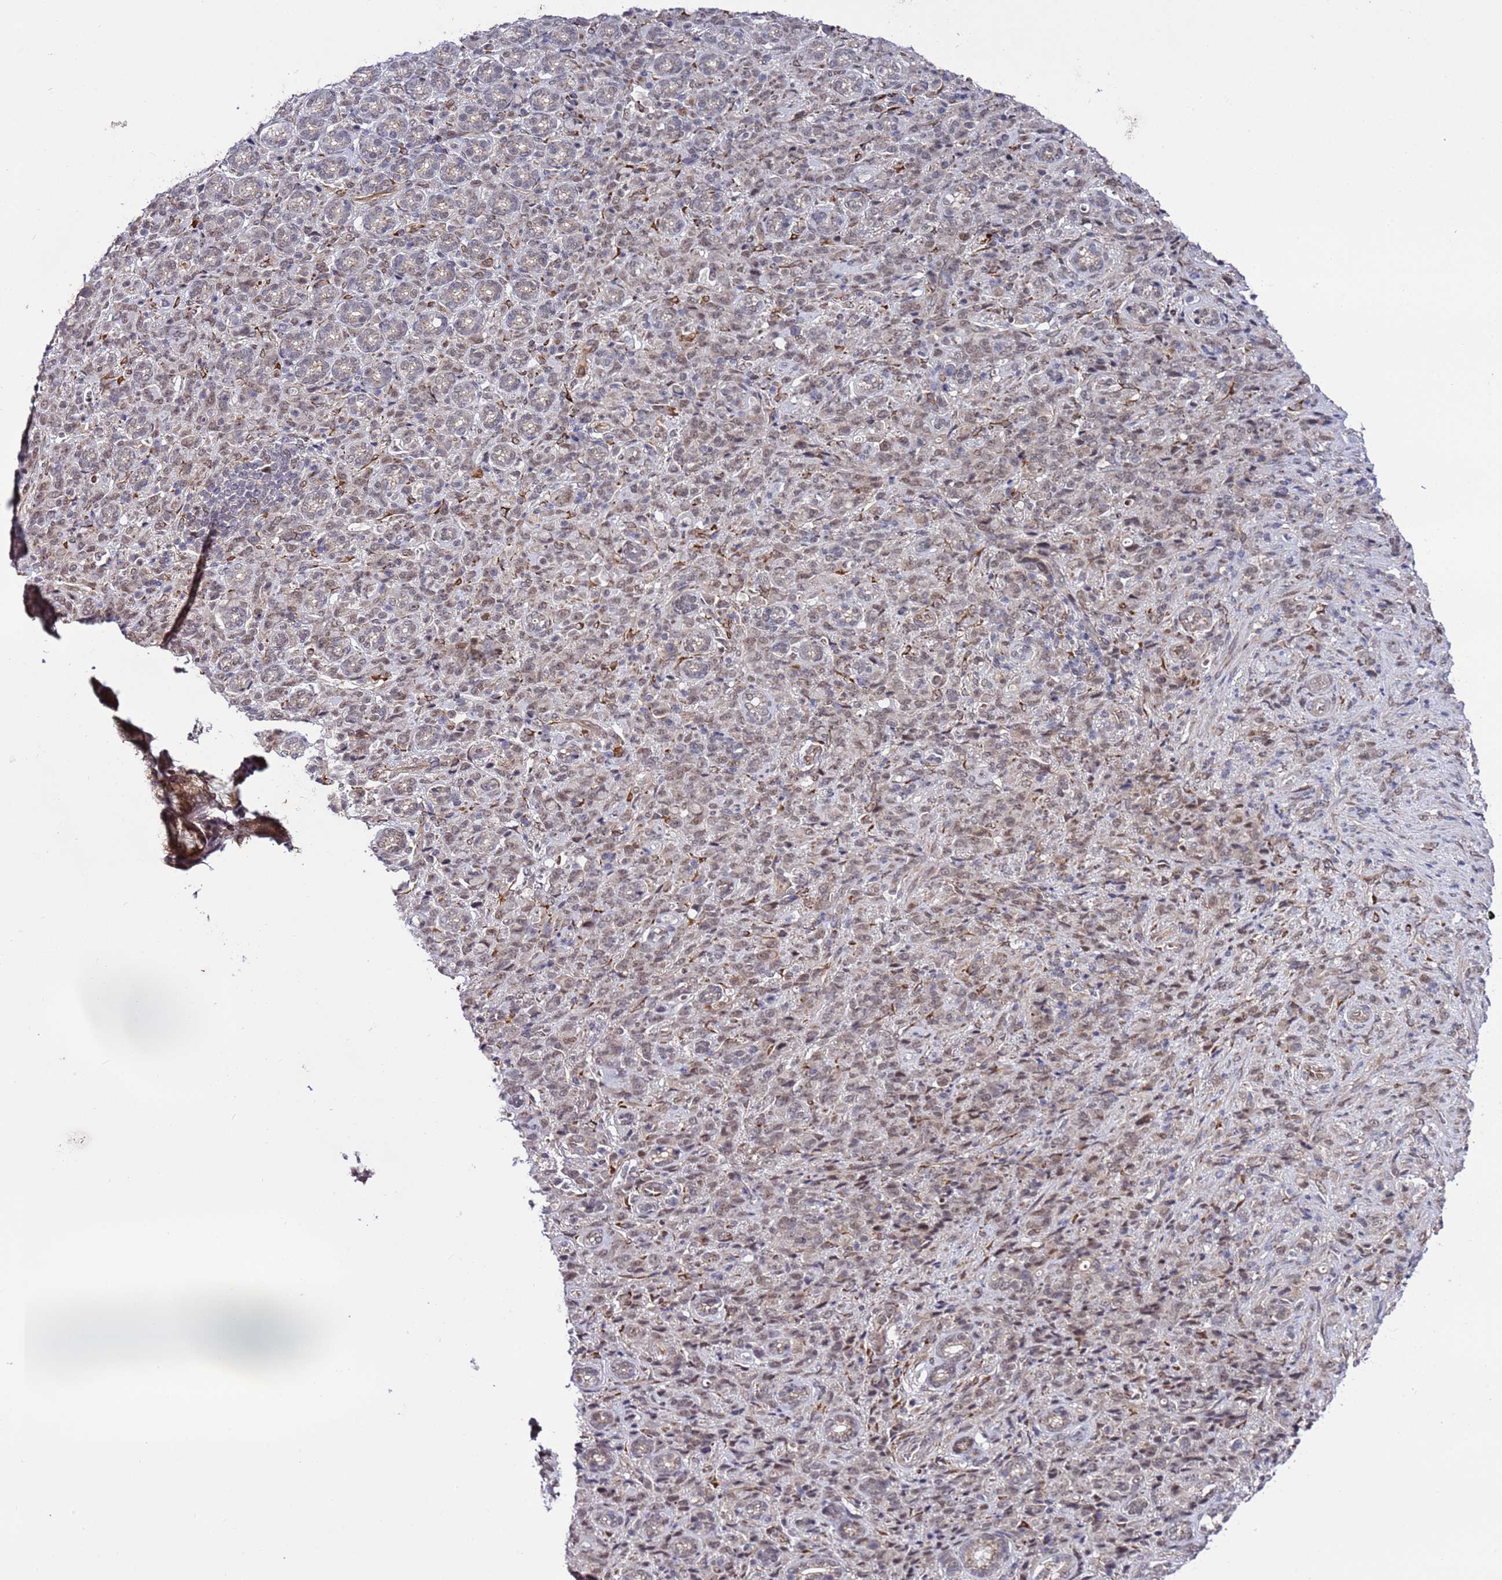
{"staining": {"intensity": "negative", "quantity": "none", "location": "none"}, "tissue": "stomach cancer", "cell_type": "Tumor cells", "image_type": "cancer", "snomed": [{"axis": "morphology", "description": "Adenocarcinoma, NOS"}, {"axis": "topography", "description": "Stomach"}], "caption": "IHC micrograph of stomach cancer stained for a protein (brown), which exhibits no staining in tumor cells. (IHC, brightfield microscopy, high magnification).", "gene": "POLR2D", "patient": {"sex": "female", "age": 79}}